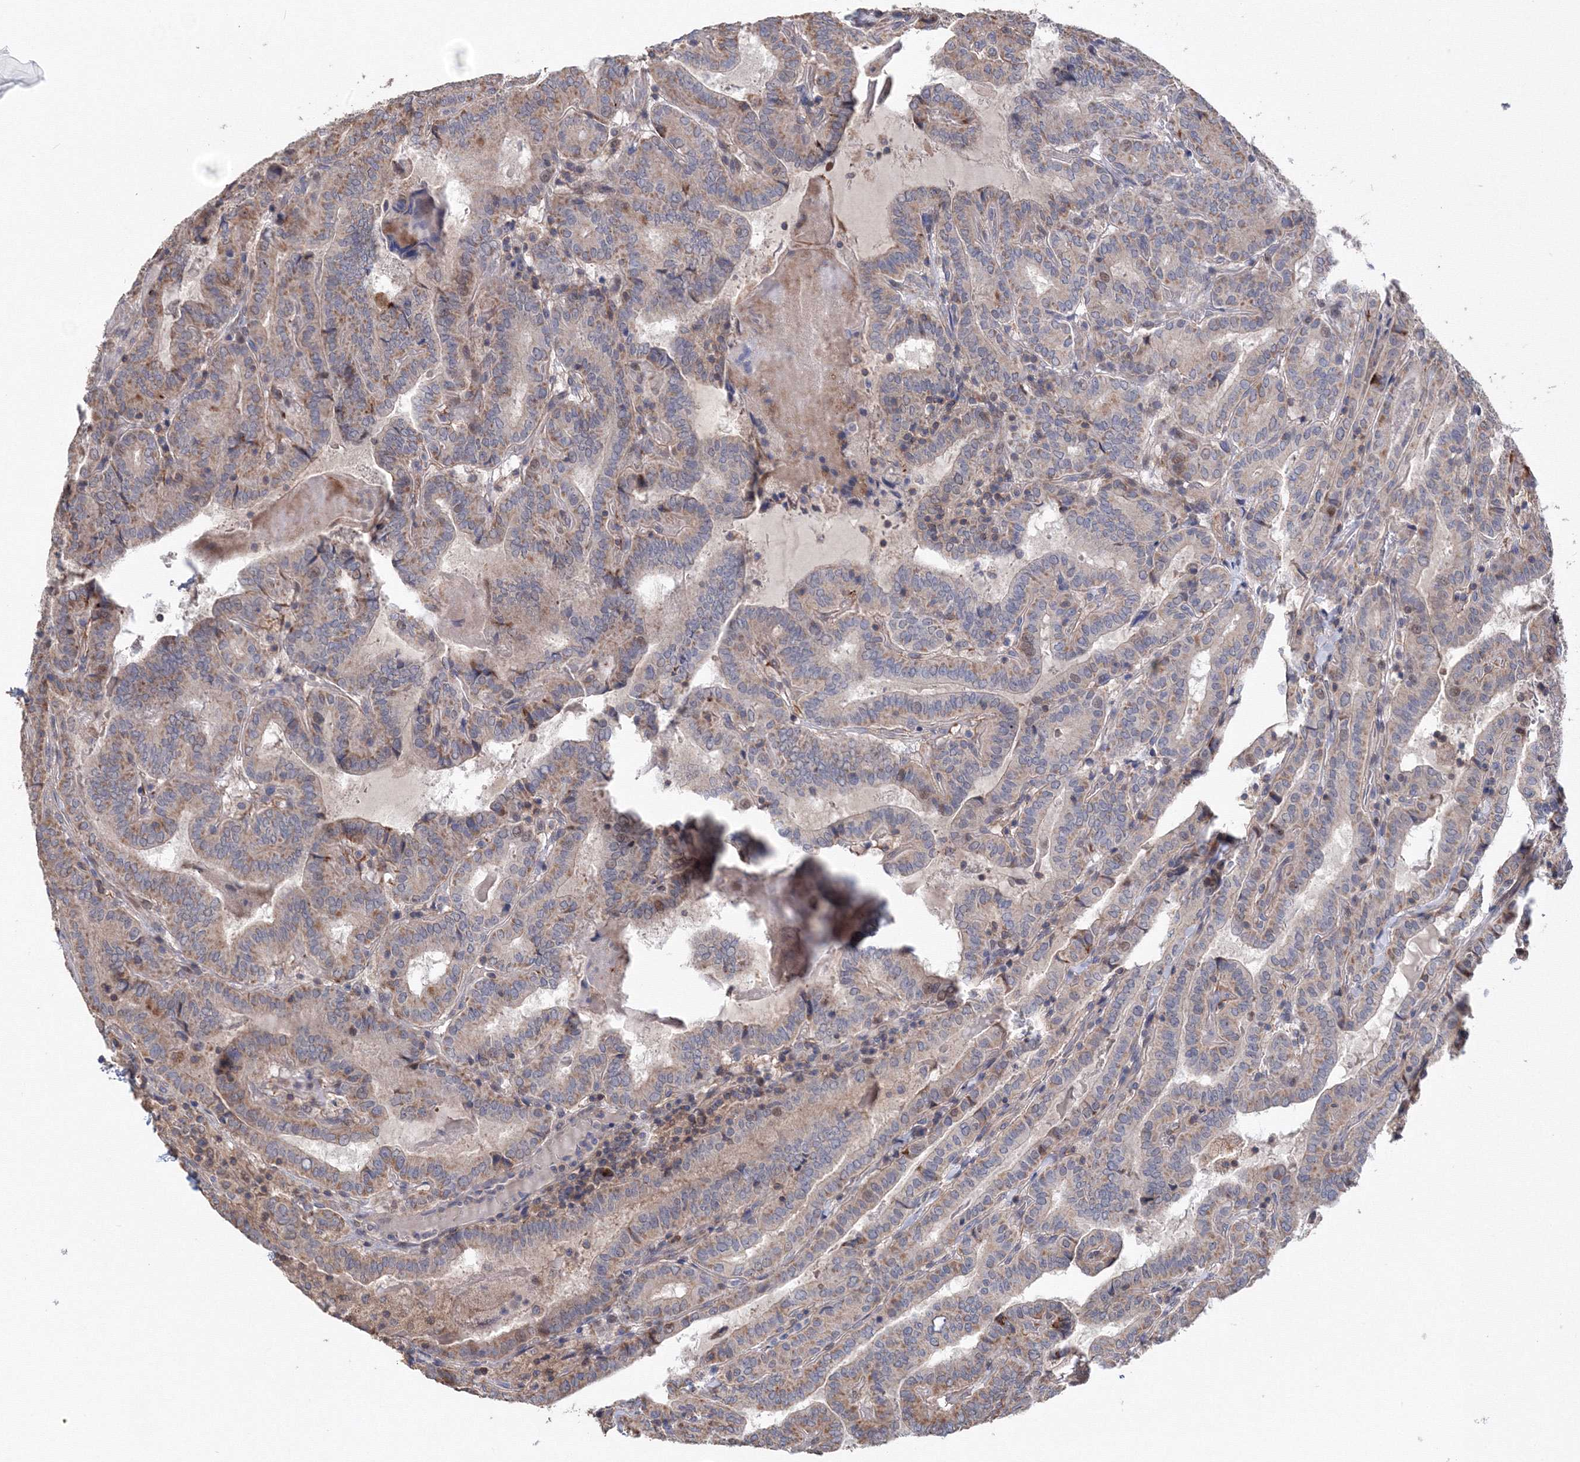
{"staining": {"intensity": "moderate", "quantity": "<25%", "location": "cytoplasmic/membranous"}, "tissue": "thyroid cancer", "cell_type": "Tumor cells", "image_type": "cancer", "snomed": [{"axis": "morphology", "description": "Papillary adenocarcinoma, NOS"}, {"axis": "topography", "description": "Thyroid gland"}], "caption": "Tumor cells display low levels of moderate cytoplasmic/membranous expression in approximately <25% of cells in human thyroid cancer (papillary adenocarcinoma).", "gene": "PPP2R2B", "patient": {"sex": "female", "age": 72}}